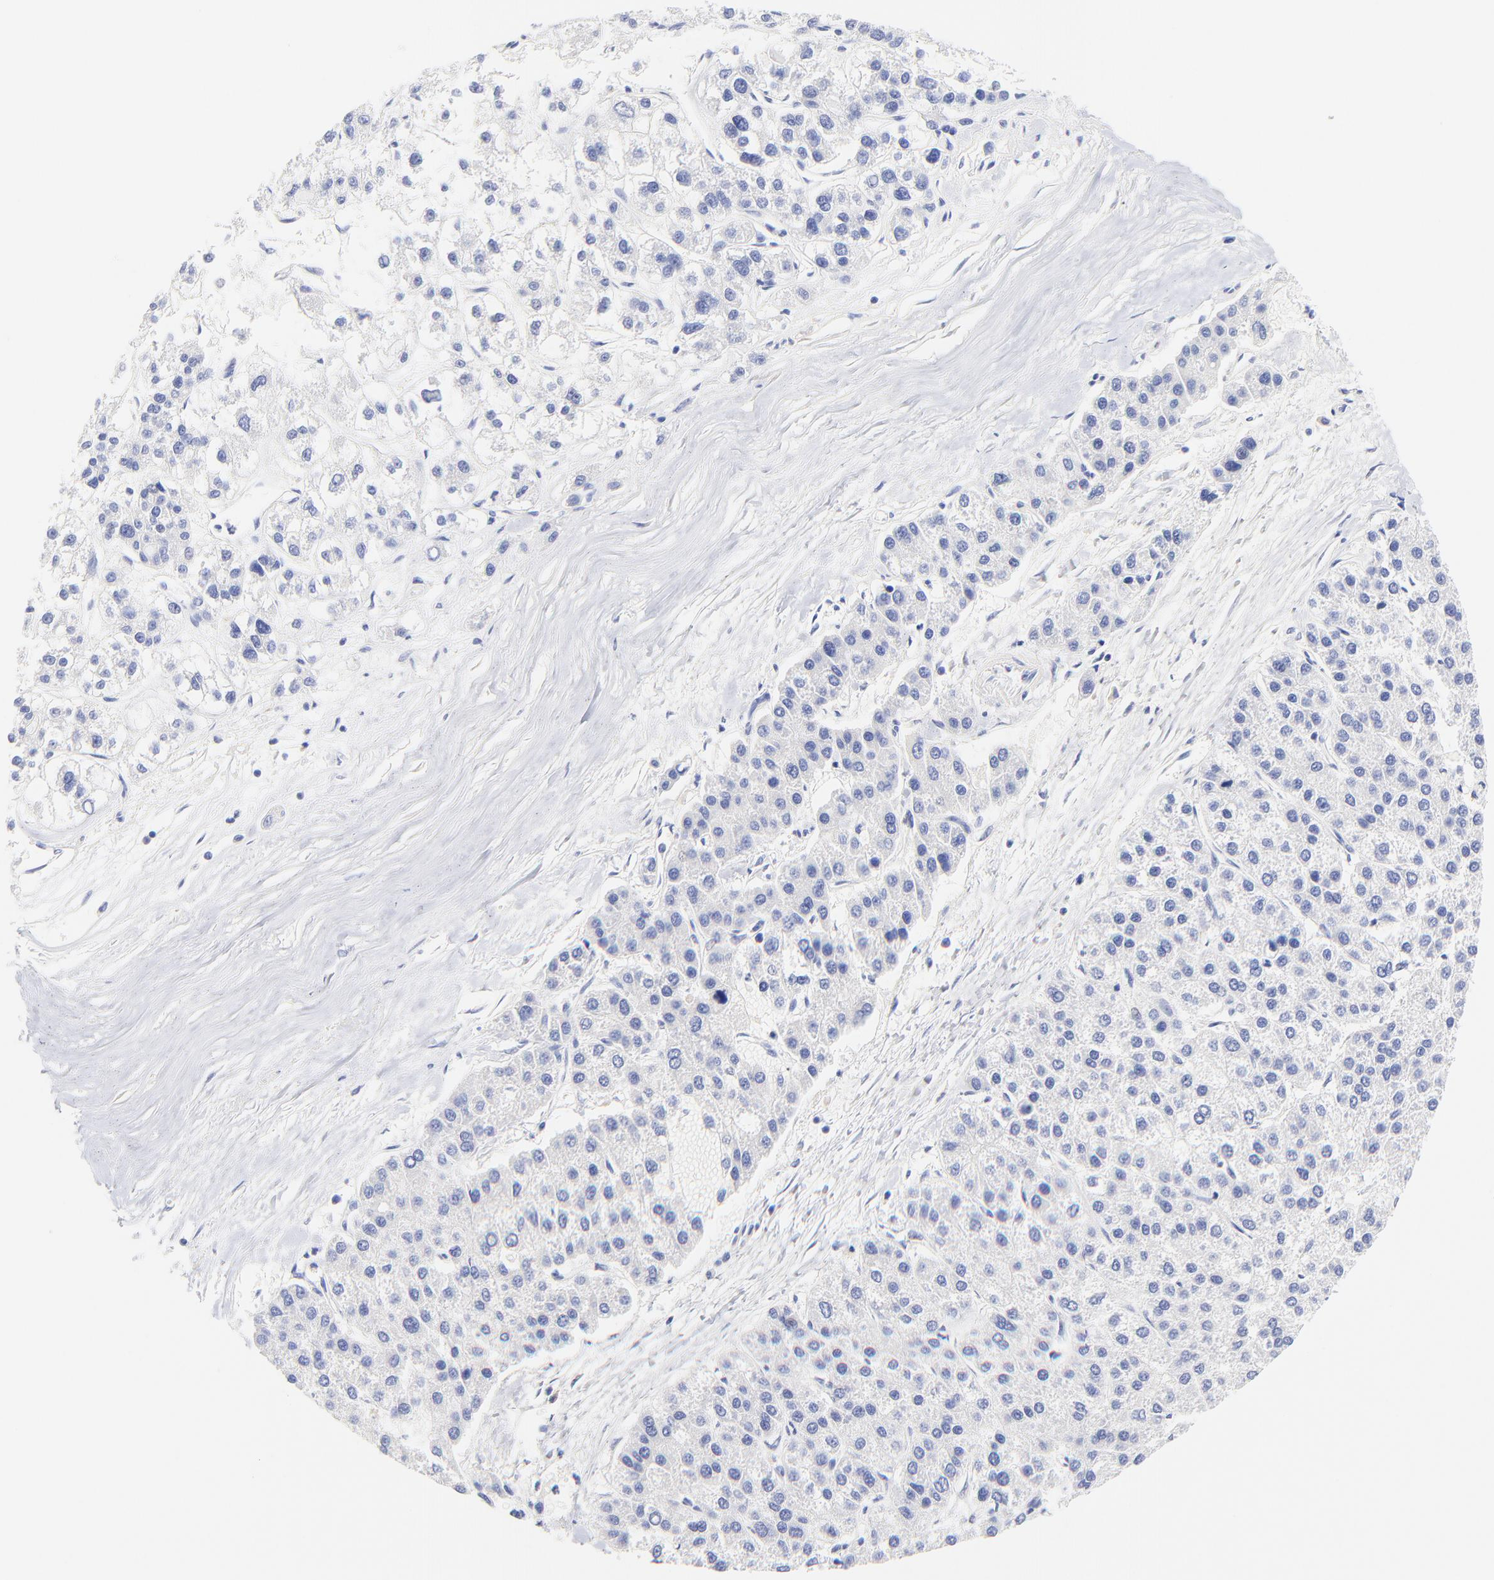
{"staining": {"intensity": "negative", "quantity": "none", "location": "none"}, "tissue": "liver cancer", "cell_type": "Tumor cells", "image_type": "cancer", "snomed": [{"axis": "morphology", "description": "Carcinoma, Hepatocellular, NOS"}, {"axis": "topography", "description": "Liver"}], "caption": "Tumor cells show no significant positivity in liver cancer. (DAB (3,3'-diaminobenzidine) immunohistochemistry, high magnification).", "gene": "RAB3A", "patient": {"sex": "female", "age": 85}}